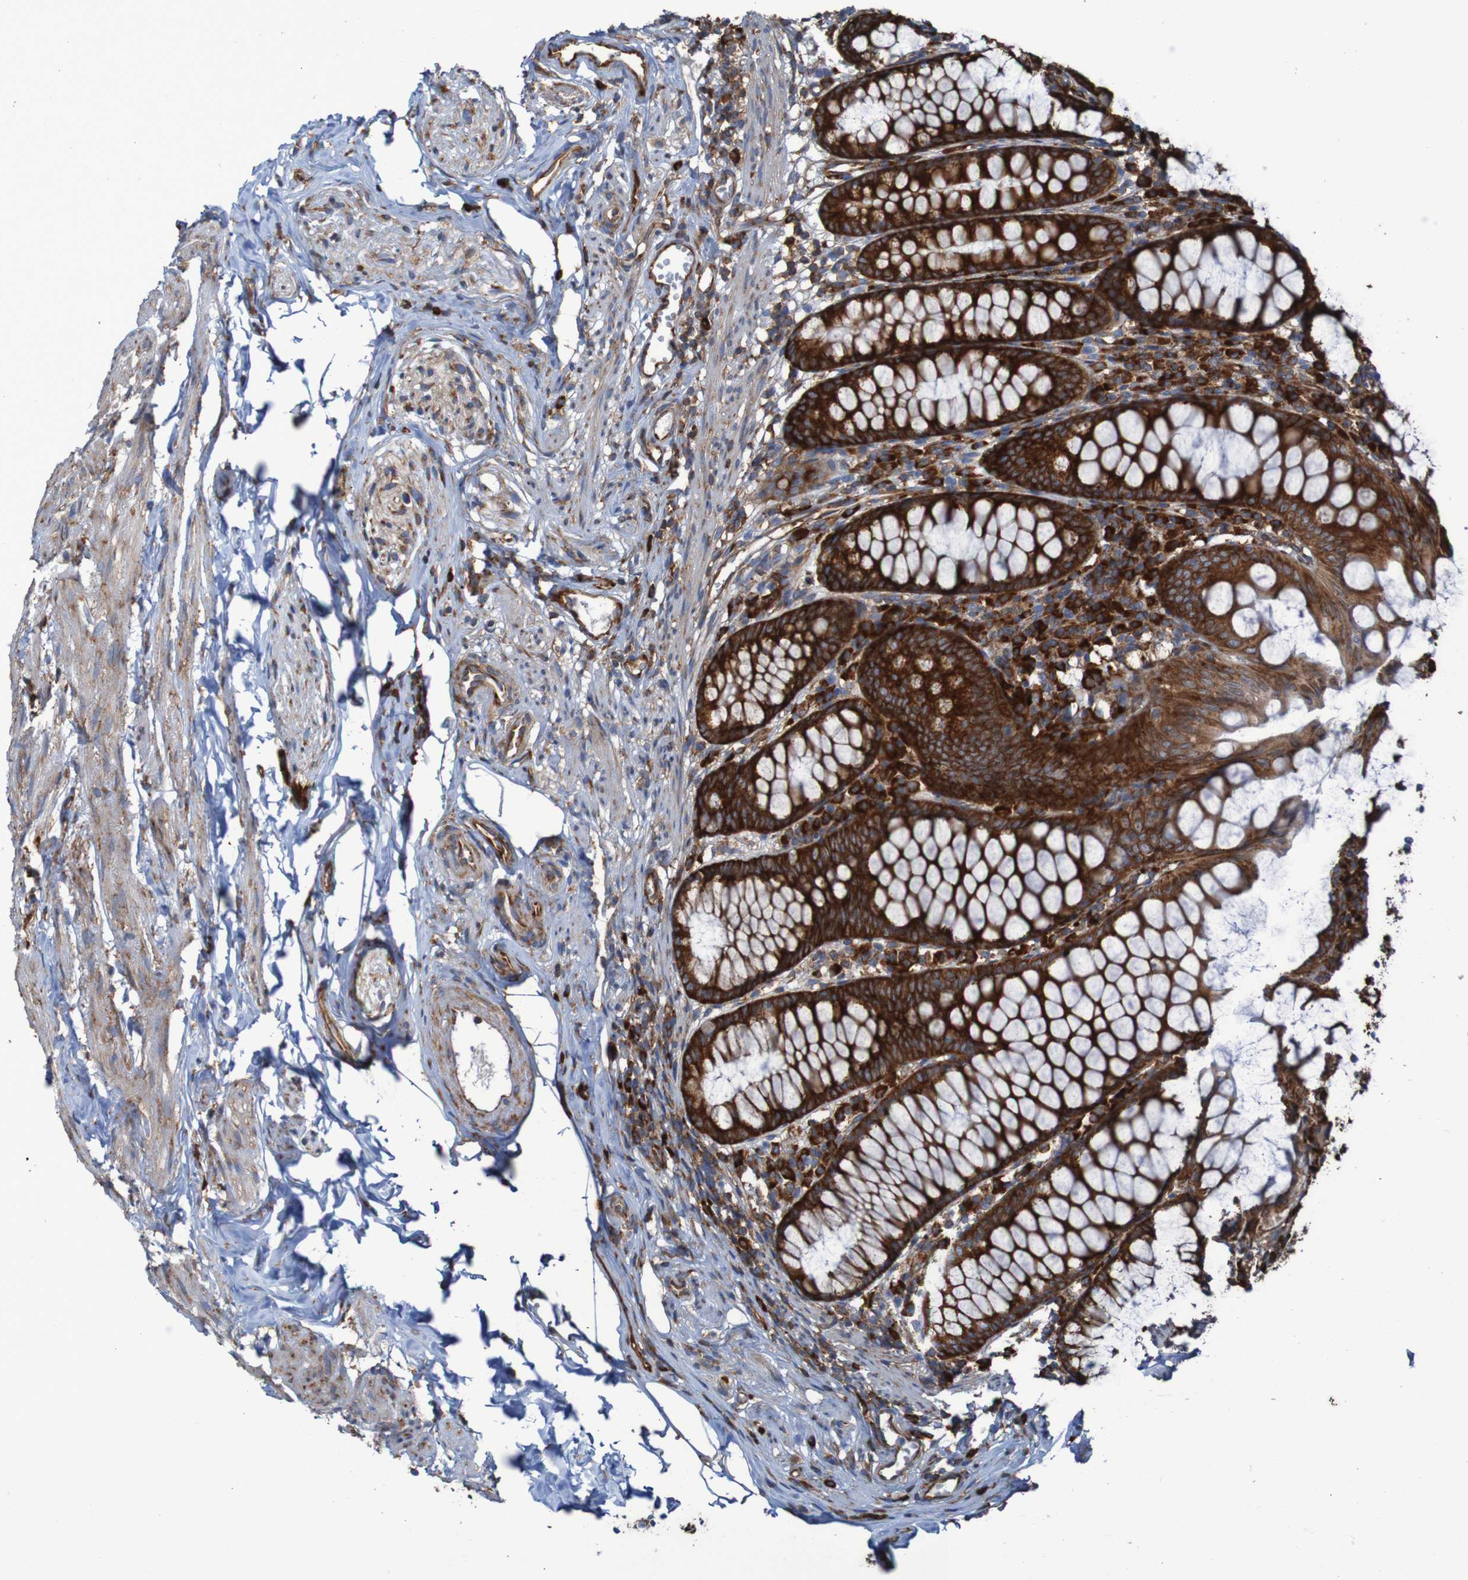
{"staining": {"intensity": "strong", "quantity": ">75%", "location": "cytoplasmic/membranous"}, "tissue": "appendix", "cell_type": "Glandular cells", "image_type": "normal", "snomed": [{"axis": "morphology", "description": "Normal tissue, NOS"}, {"axis": "topography", "description": "Appendix"}], "caption": "High-magnification brightfield microscopy of unremarkable appendix stained with DAB (3,3'-diaminobenzidine) (brown) and counterstained with hematoxylin (blue). glandular cells exhibit strong cytoplasmic/membranous expression is identified in about>75% of cells.", "gene": "RPL10", "patient": {"sex": "female", "age": 77}}